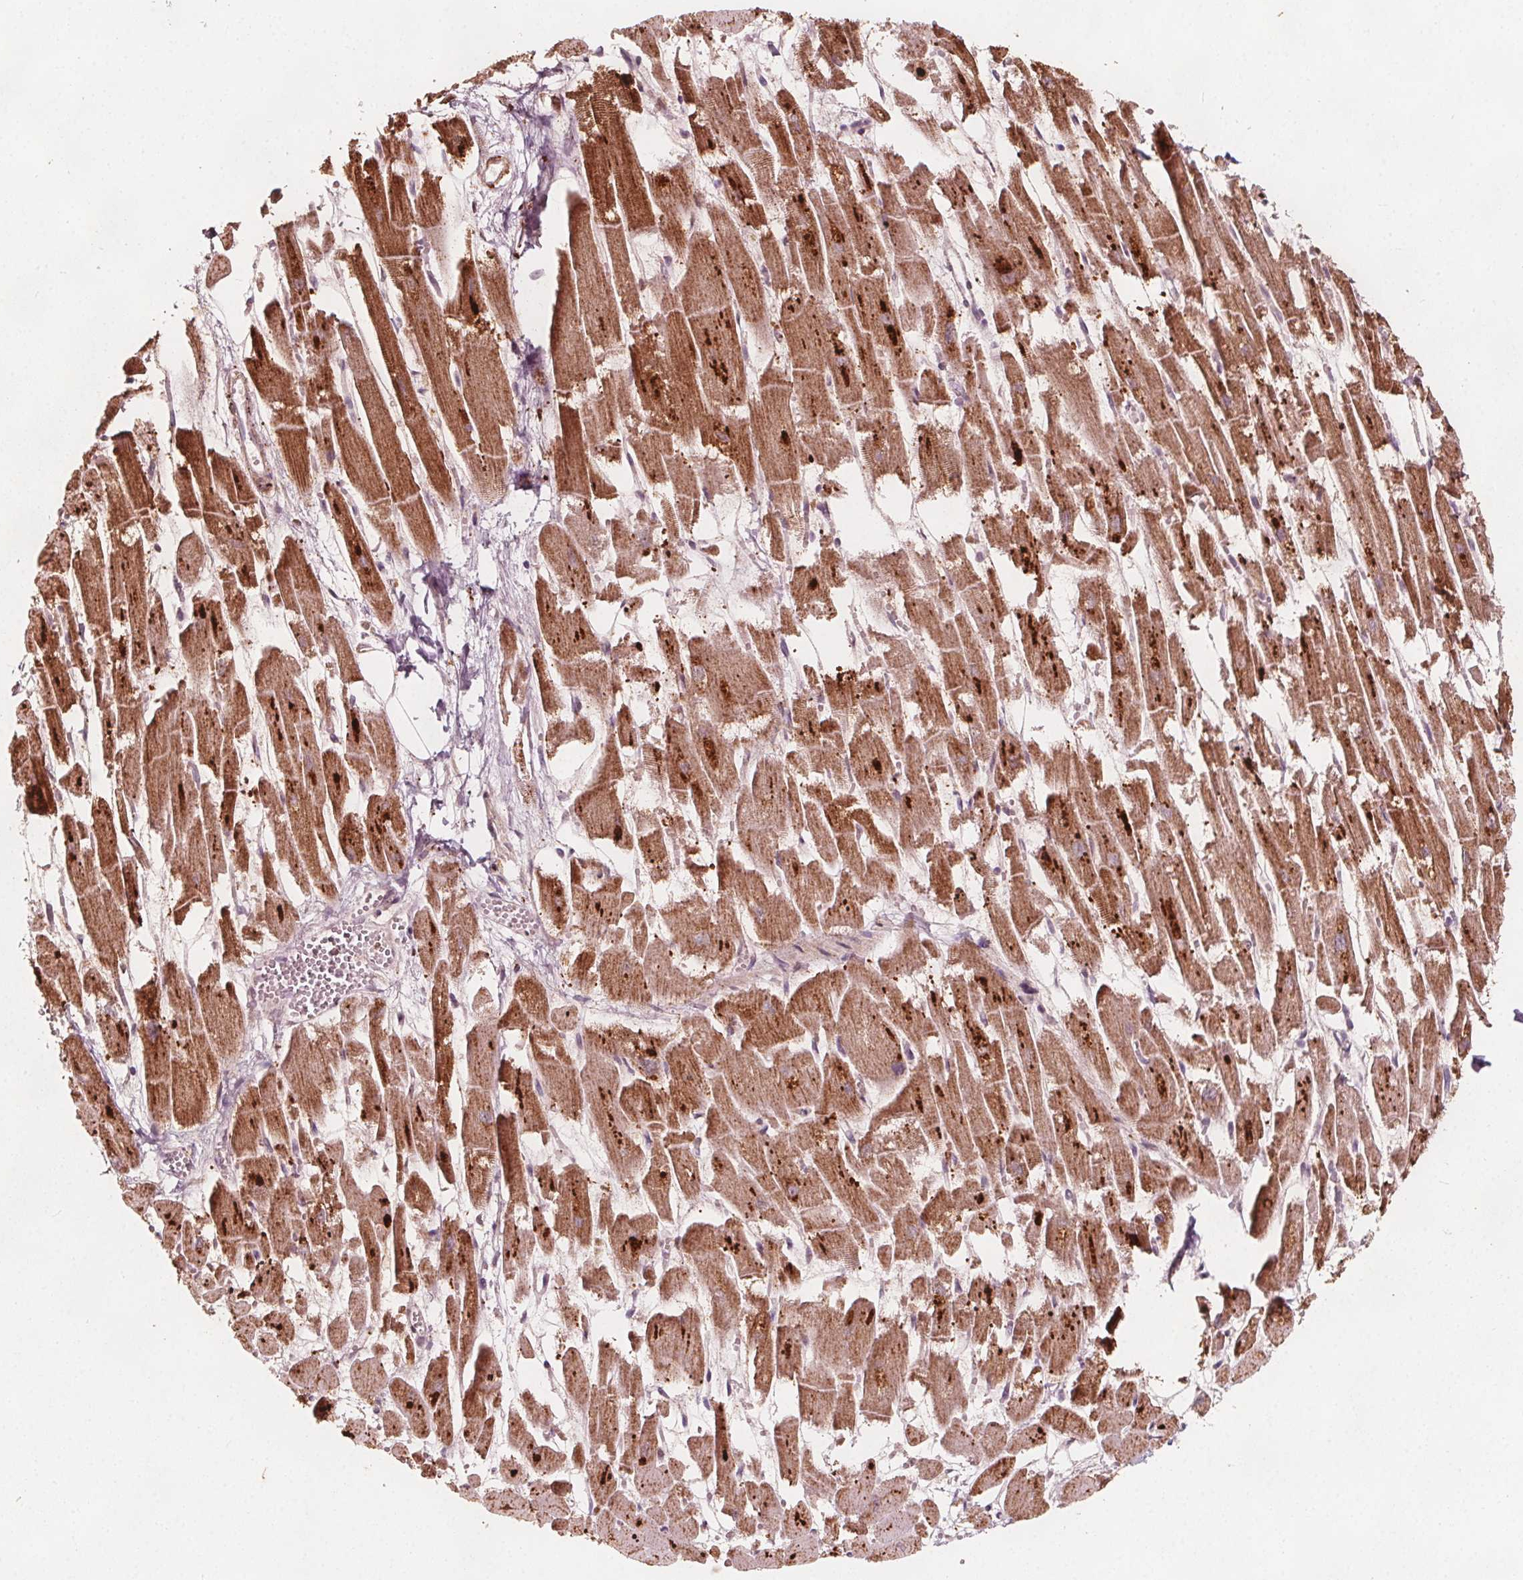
{"staining": {"intensity": "strong", "quantity": ">75%", "location": "cytoplasmic/membranous"}, "tissue": "heart muscle", "cell_type": "Cardiomyocytes", "image_type": "normal", "snomed": [{"axis": "morphology", "description": "Normal tissue, NOS"}, {"axis": "topography", "description": "Heart"}], "caption": "Protein staining by IHC shows strong cytoplasmic/membranous positivity in approximately >75% of cardiomyocytes in normal heart muscle. (DAB (3,3'-diaminobenzidine) IHC with brightfield microscopy, high magnification).", "gene": "AIP", "patient": {"sex": "female", "age": 52}}